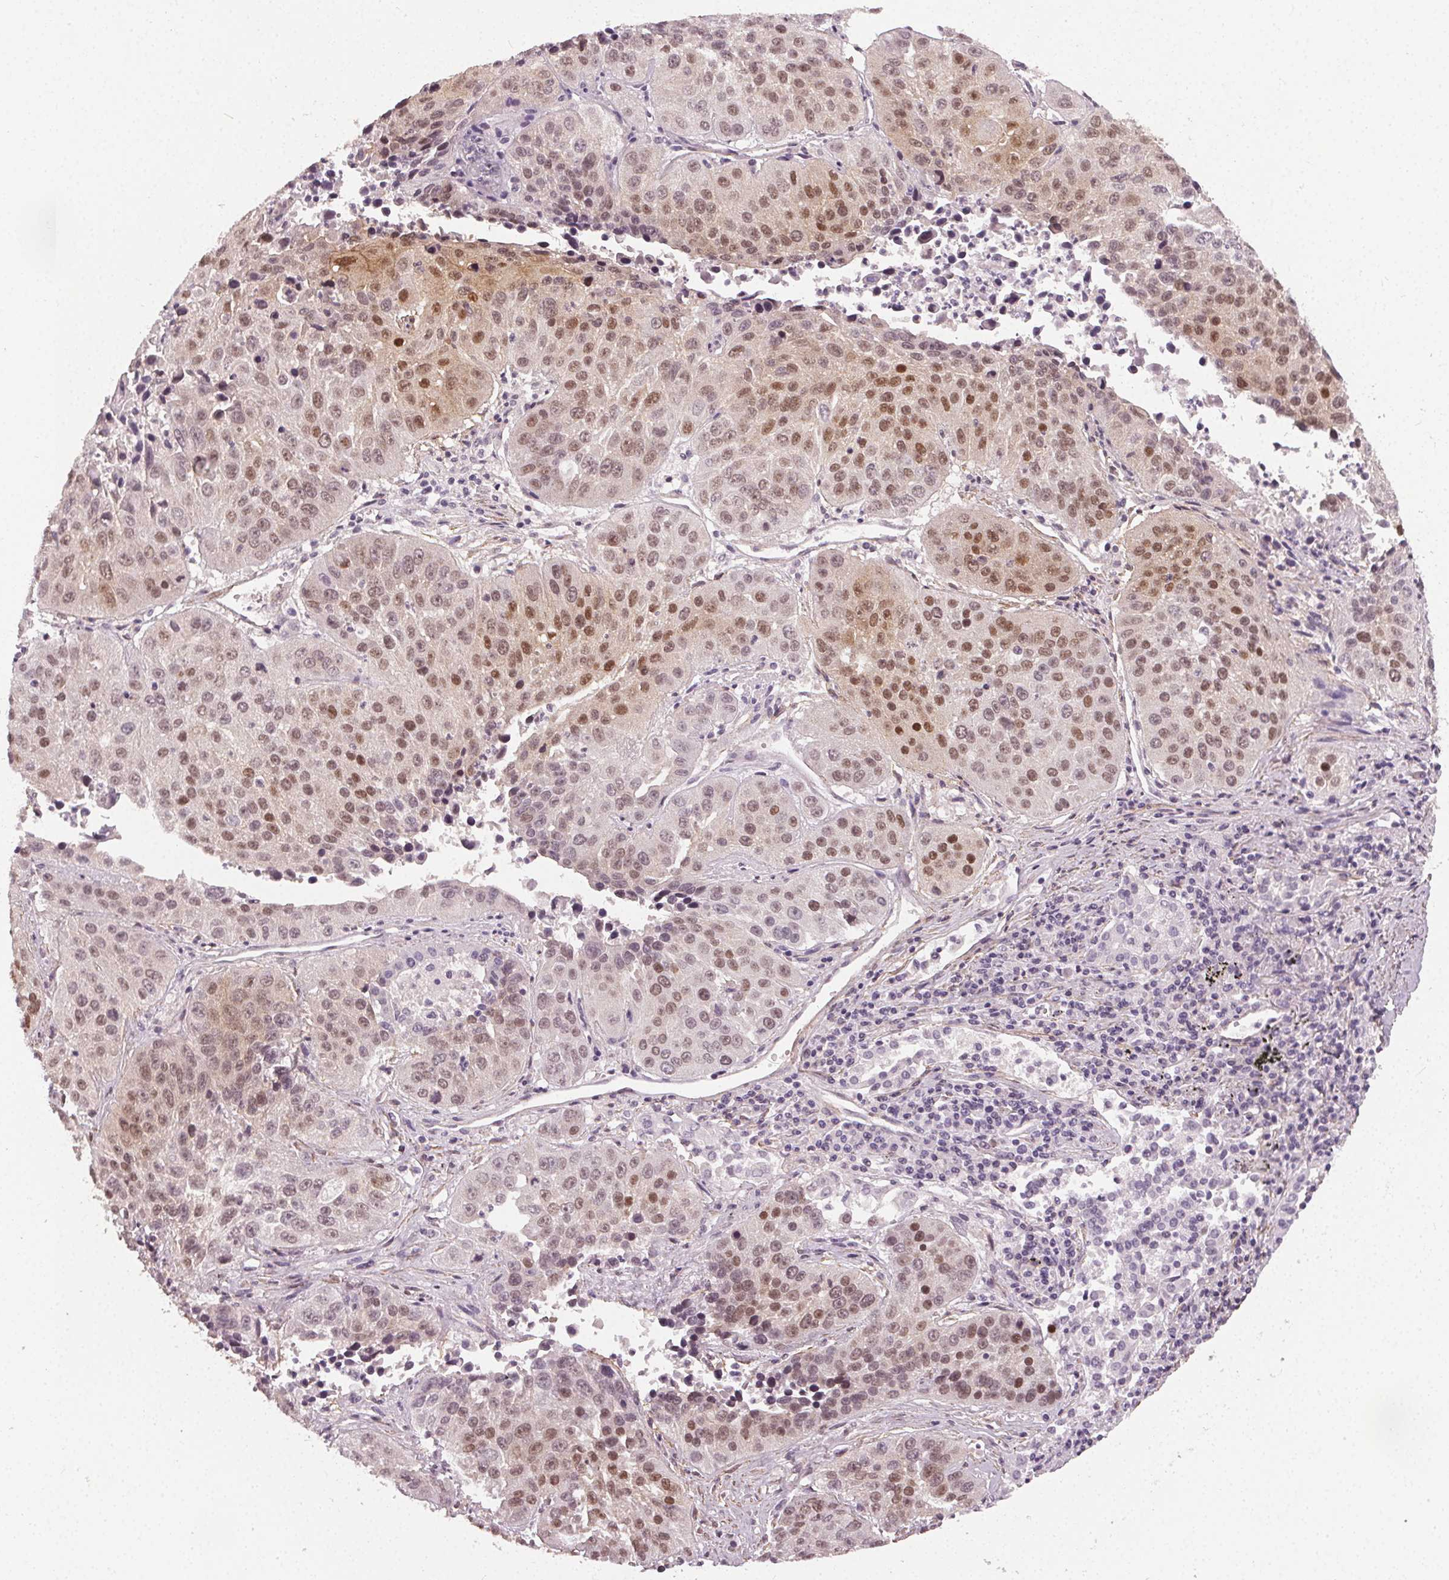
{"staining": {"intensity": "moderate", "quantity": "25%-75%", "location": "nuclear"}, "tissue": "lung cancer", "cell_type": "Tumor cells", "image_type": "cancer", "snomed": [{"axis": "morphology", "description": "Squamous cell carcinoma, NOS"}, {"axis": "topography", "description": "Lung"}], "caption": "The histopathology image displays staining of lung cancer (squamous cell carcinoma), revealing moderate nuclear protein expression (brown color) within tumor cells.", "gene": "PKP1", "patient": {"sex": "female", "age": 61}}